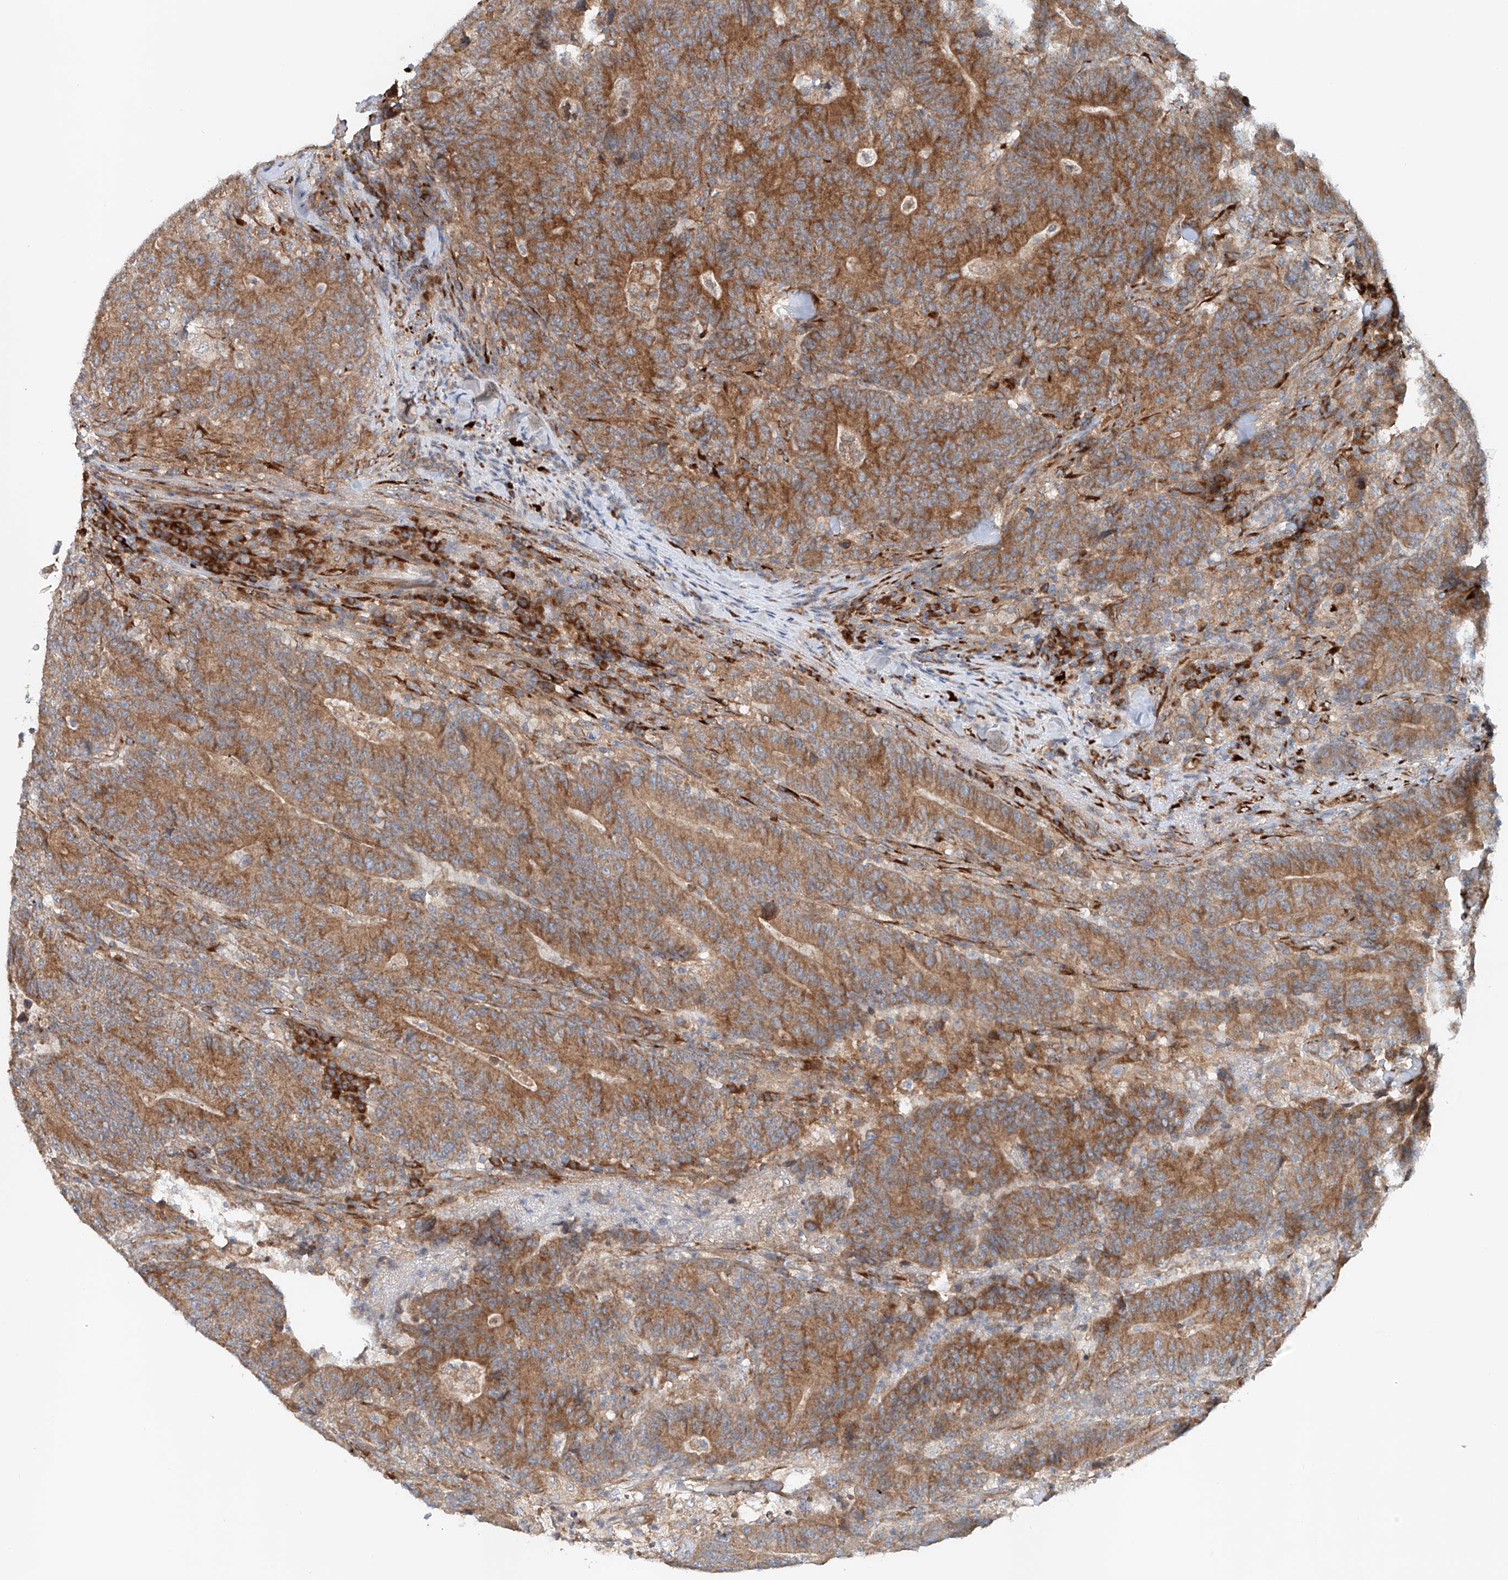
{"staining": {"intensity": "moderate", "quantity": ">75%", "location": "cytoplasmic/membranous"}, "tissue": "colorectal cancer", "cell_type": "Tumor cells", "image_type": "cancer", "snomed": [{"axis": "morphology", "description": "Normal tissue, NOS"}, {"axis": "morphology", "description": "Adenocarcinoma, NOS"}, {"axis": "topography", "description": "Colon"}], "caption": "Protein staining displays moderate cytoplasmic/membranous expression in approximately >75% of tumor cells in colorectal cancer (adenocarcinoma).", "gene": "SNAP29", "patient": {"sex": "female", "age": 75}}